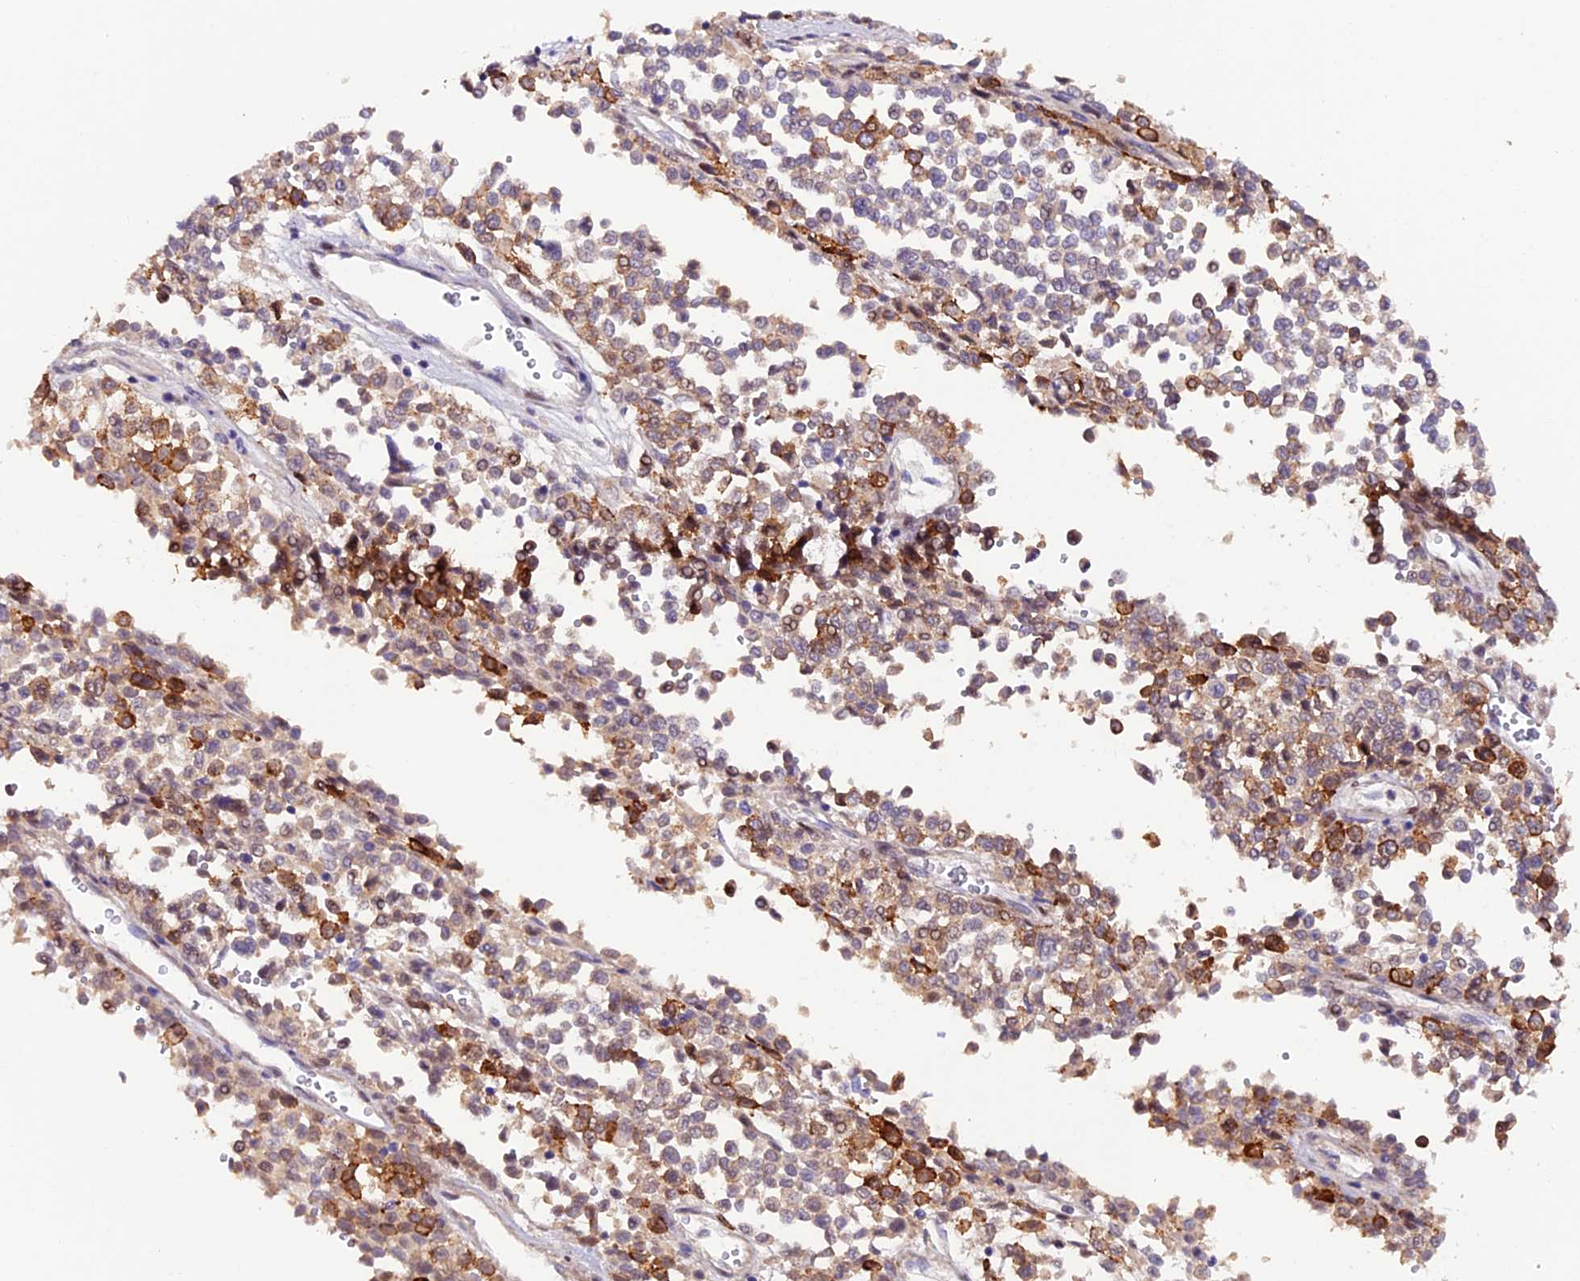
{"staining": {"intensity": "moderate", "quantity": "25%-75%", "location": "cytoplasmic/membranous"}, "tissue": "melanoma", "cell_type": "Tumor cells", "image_type": "cancer", "snomed": [{"axis": "morphology", "description": "Malignant melanoma, Metastatic site"}, {"axis": "topography", "description": "Pancreas"}], "caption": "Immunohistochemistry photomicrograph of neoplastic tissue: human melanoma stained using IHC demonstrates medium levels of moderate protein expression localized specifically in the cytoplasmic/membranous of tumor cells, appearing as a cytoplasmic/membranous brown color.", "gene": "NCK2", "patient": {"sex": "female", "age": 30}}